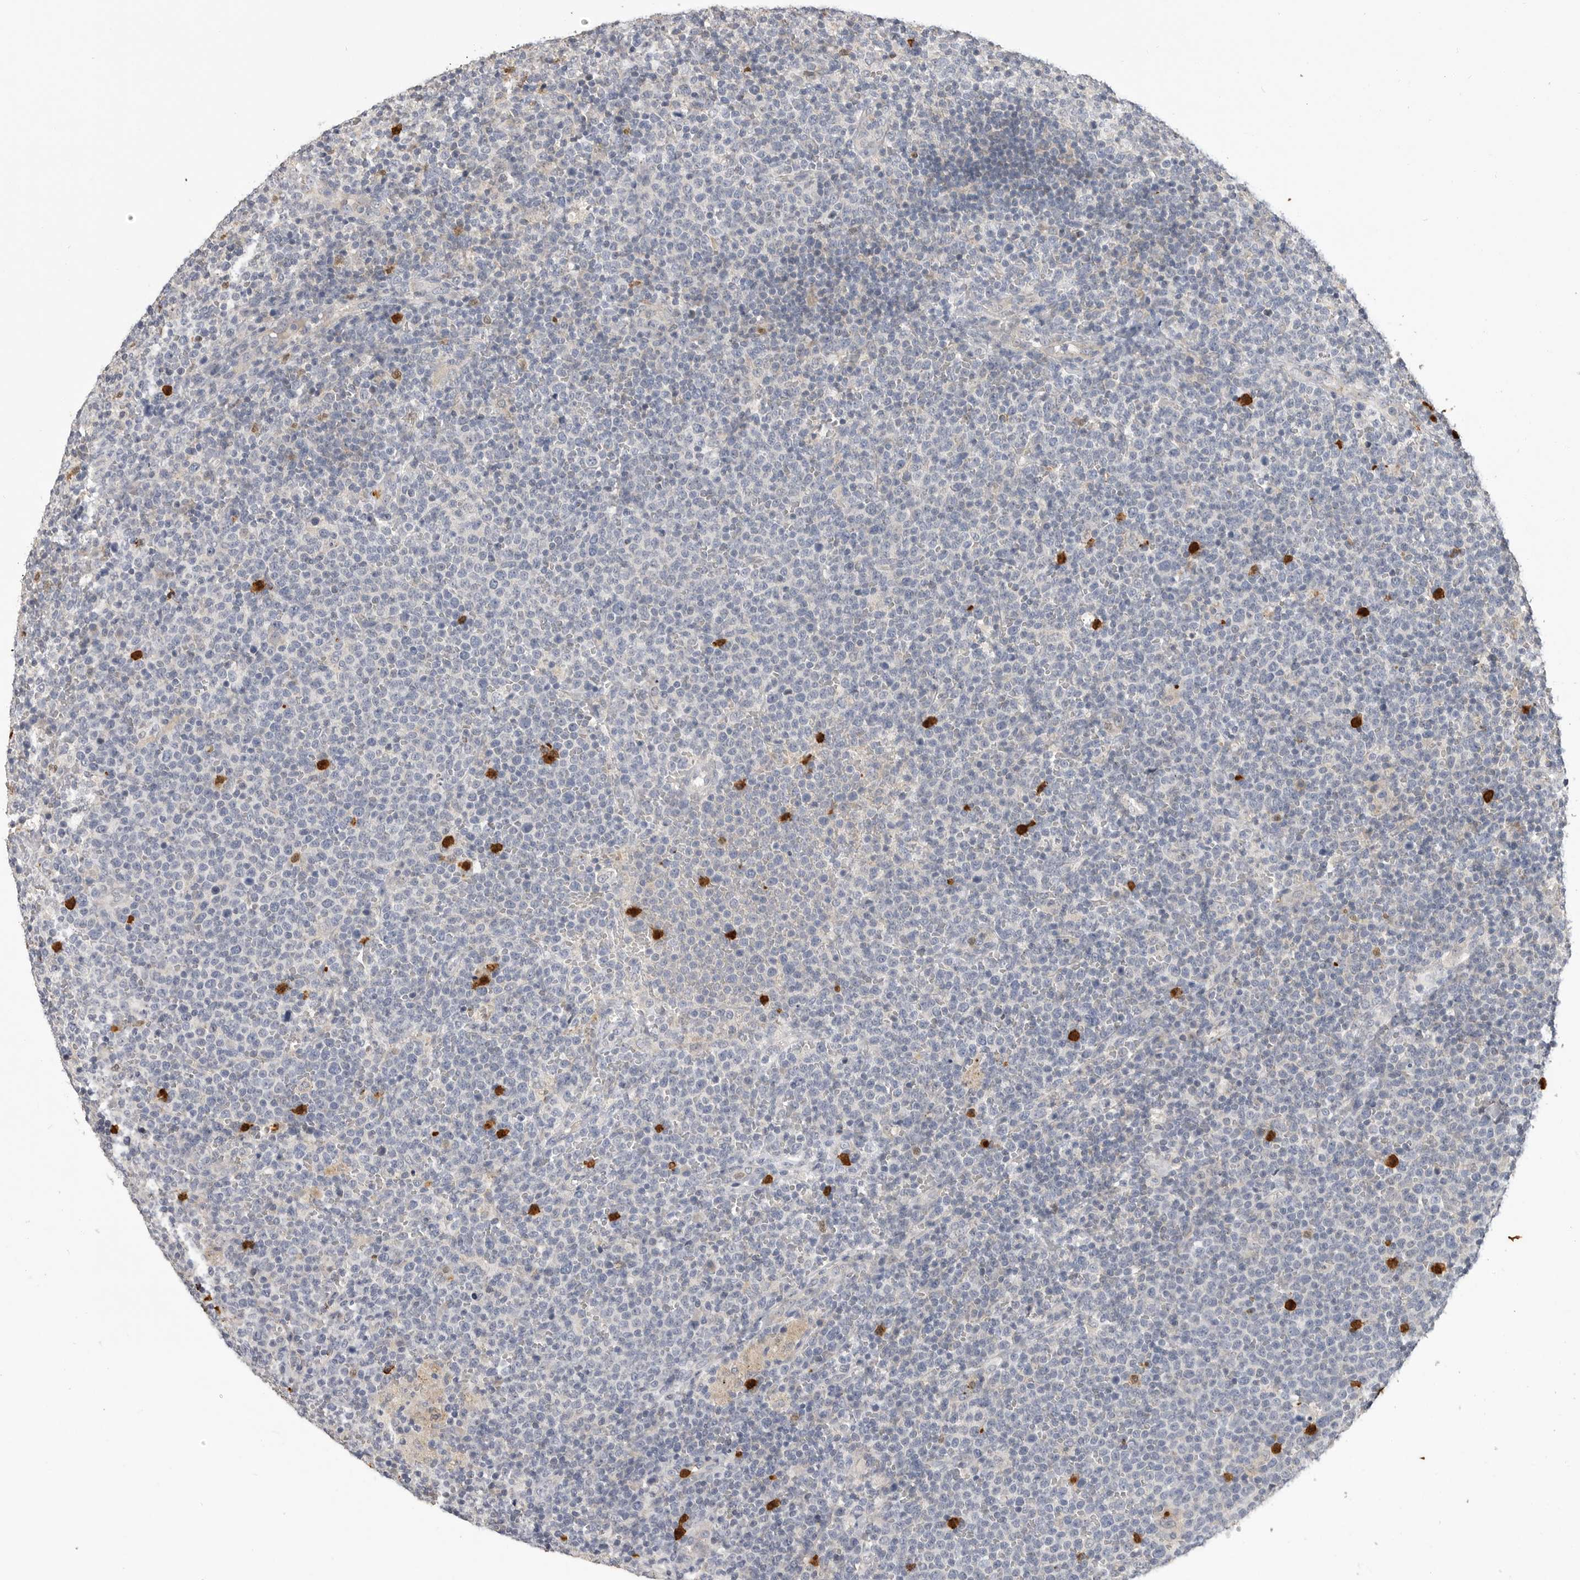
{"staining": {"intensity": "negative", "quantity": "none", "location": "none"}, "tissue": "lymphoma", "cell_type": "Tumor cells", "image_type": "cancer", "snomed": [{"axis": "morphology", "description": "Malignant lymphoma, non-Hodgkin's type, High grade"}, {"axis": "topography", "description": "Lymph node"}], "caption": "This is an immunohistochemistry micrograph of human malignant lymphoma, non-Hodgkin's type (high-grade). There is no positivity in tumor cells.", "gene": "LTBR", "patient": {"sex": "male", "age": 61}}